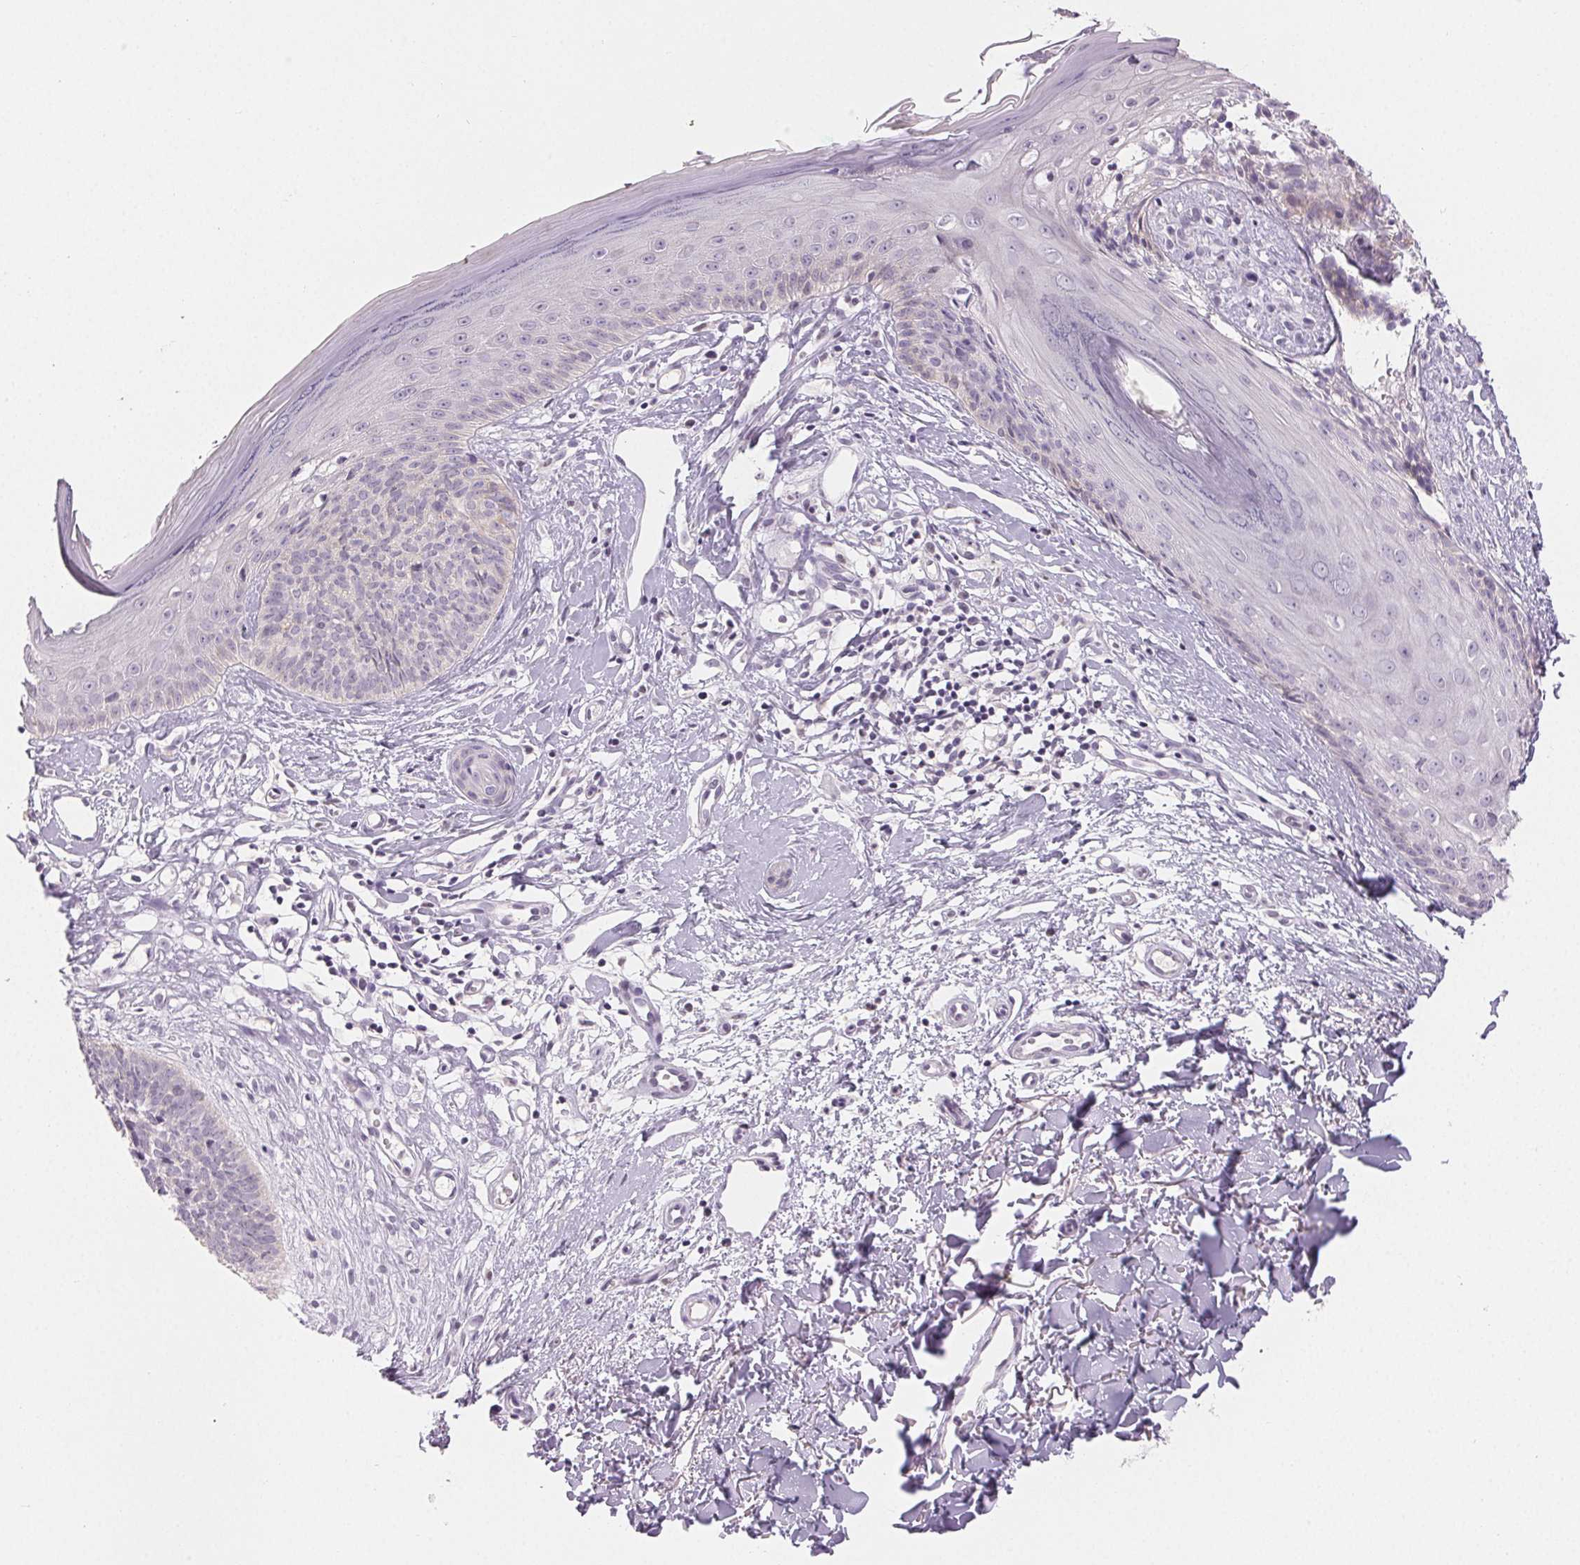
{"staining": {"intensity": "negative", "quantity": "none", "location": "none"}, "tissue": "skin cancer", "cell_type": "Tumor cells", "image_type": "cancer", "snomed": [{"axis": "morphology", "description": "Basal cell carcinoma"}, {"axis": "topography", "description": "Skin"}], "caption": "Immunohistochemical staining of skin basal cell carcinoma demonstrates no significant expression in tumor cells.", "gene": "SFTPD", "patient": {"sex": "male", "age": 51}}